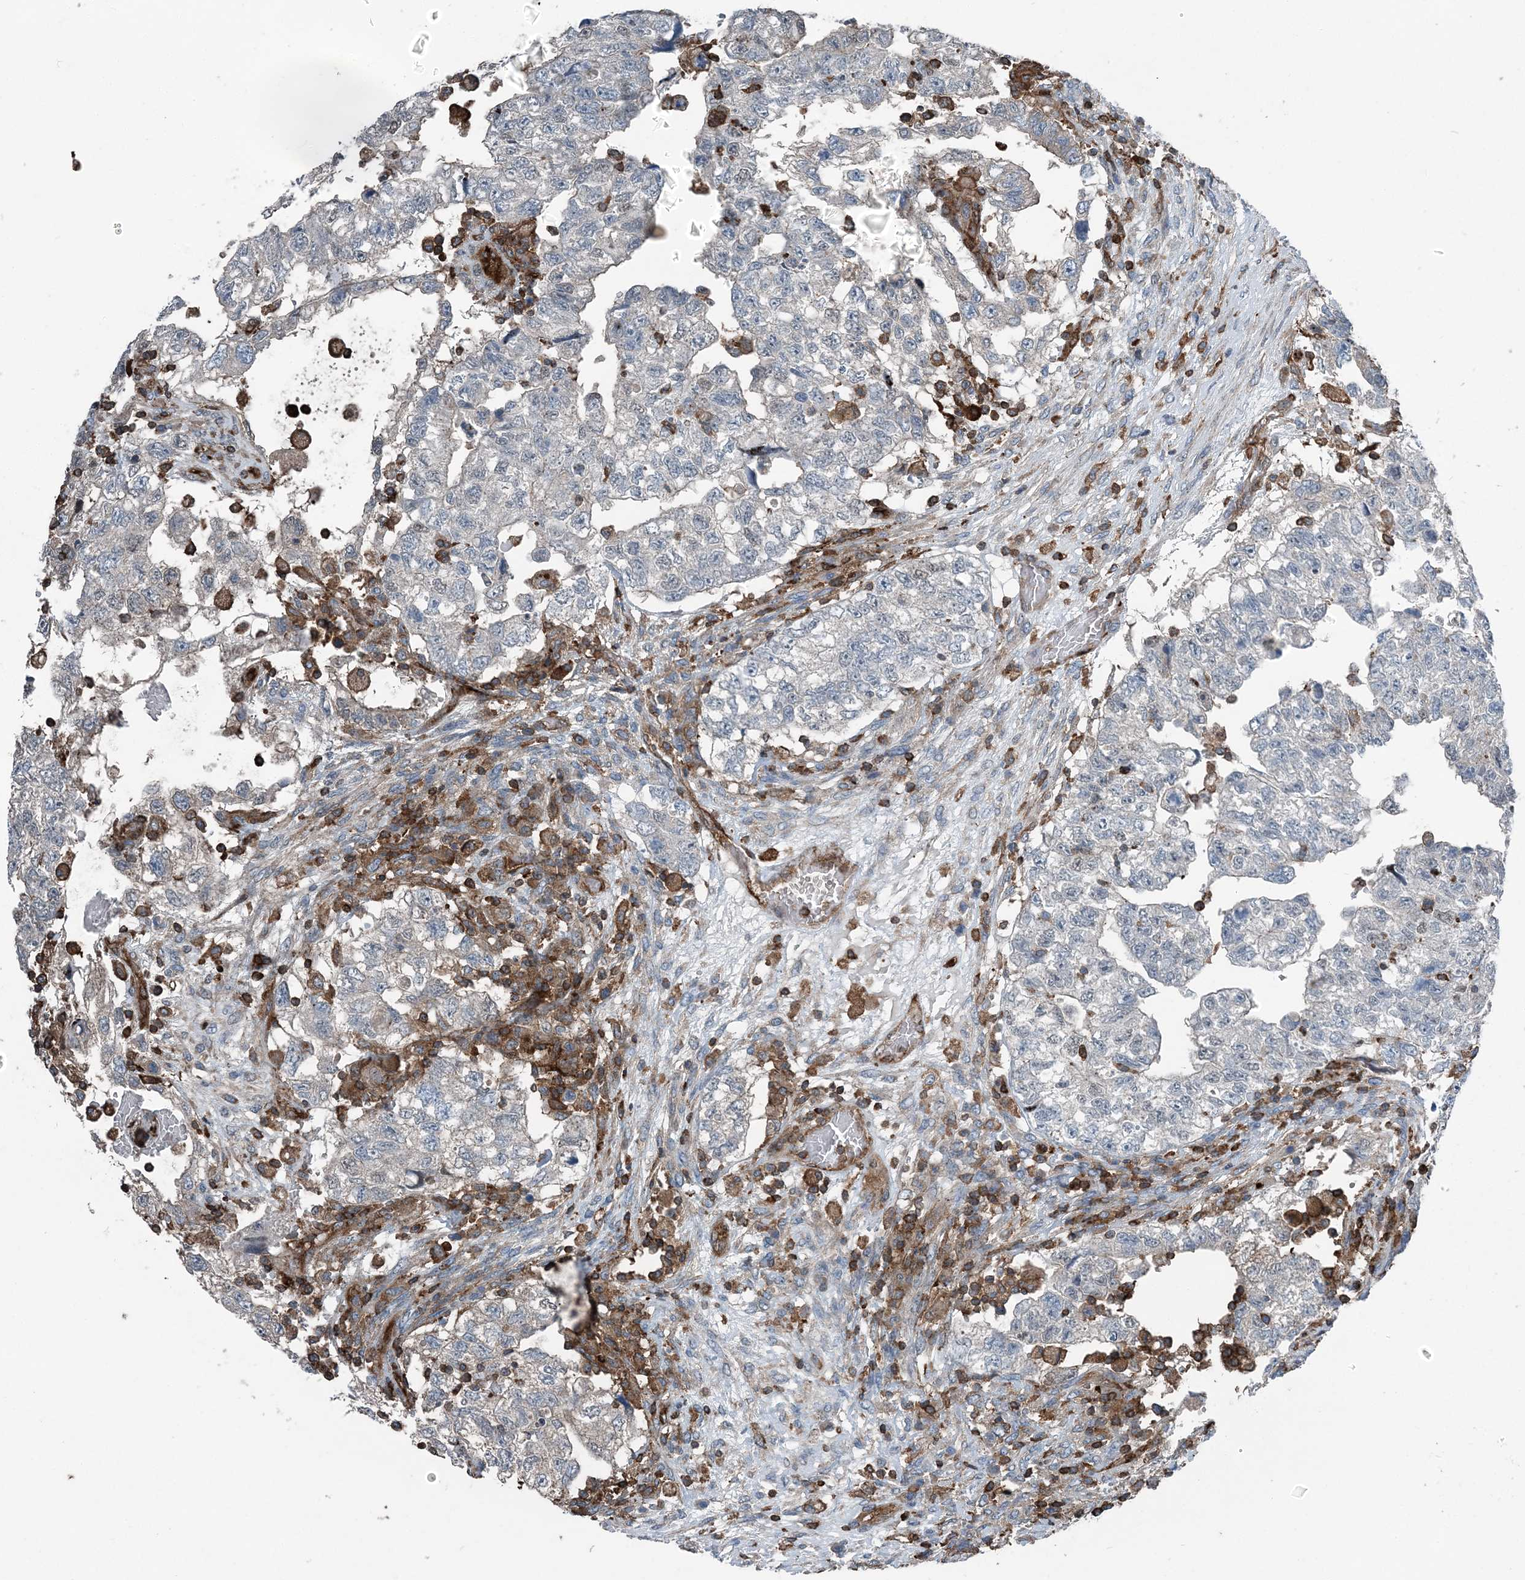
{"staining": {"intensity": "negative", "quantity": "none", "location": "none"}, "tissue": "testis cancer", "cell_type": "Tumor cells", "image_type": "cancer", "snomed": [{"axis": "morphology", "description": "Carcinoma, Embryonal, NOS"}, {"axis": "topography", "description": "Testis"}], "caption": "IHC of testis cancer (embryonal carcinoma) exhibits no staining in tumor cells. (DAB (3,3'-diaminobenzidine) IHC with hematoxylin counter stain).", "gene": "CFL1", "patient": {"sex": "male", "age": 36}}